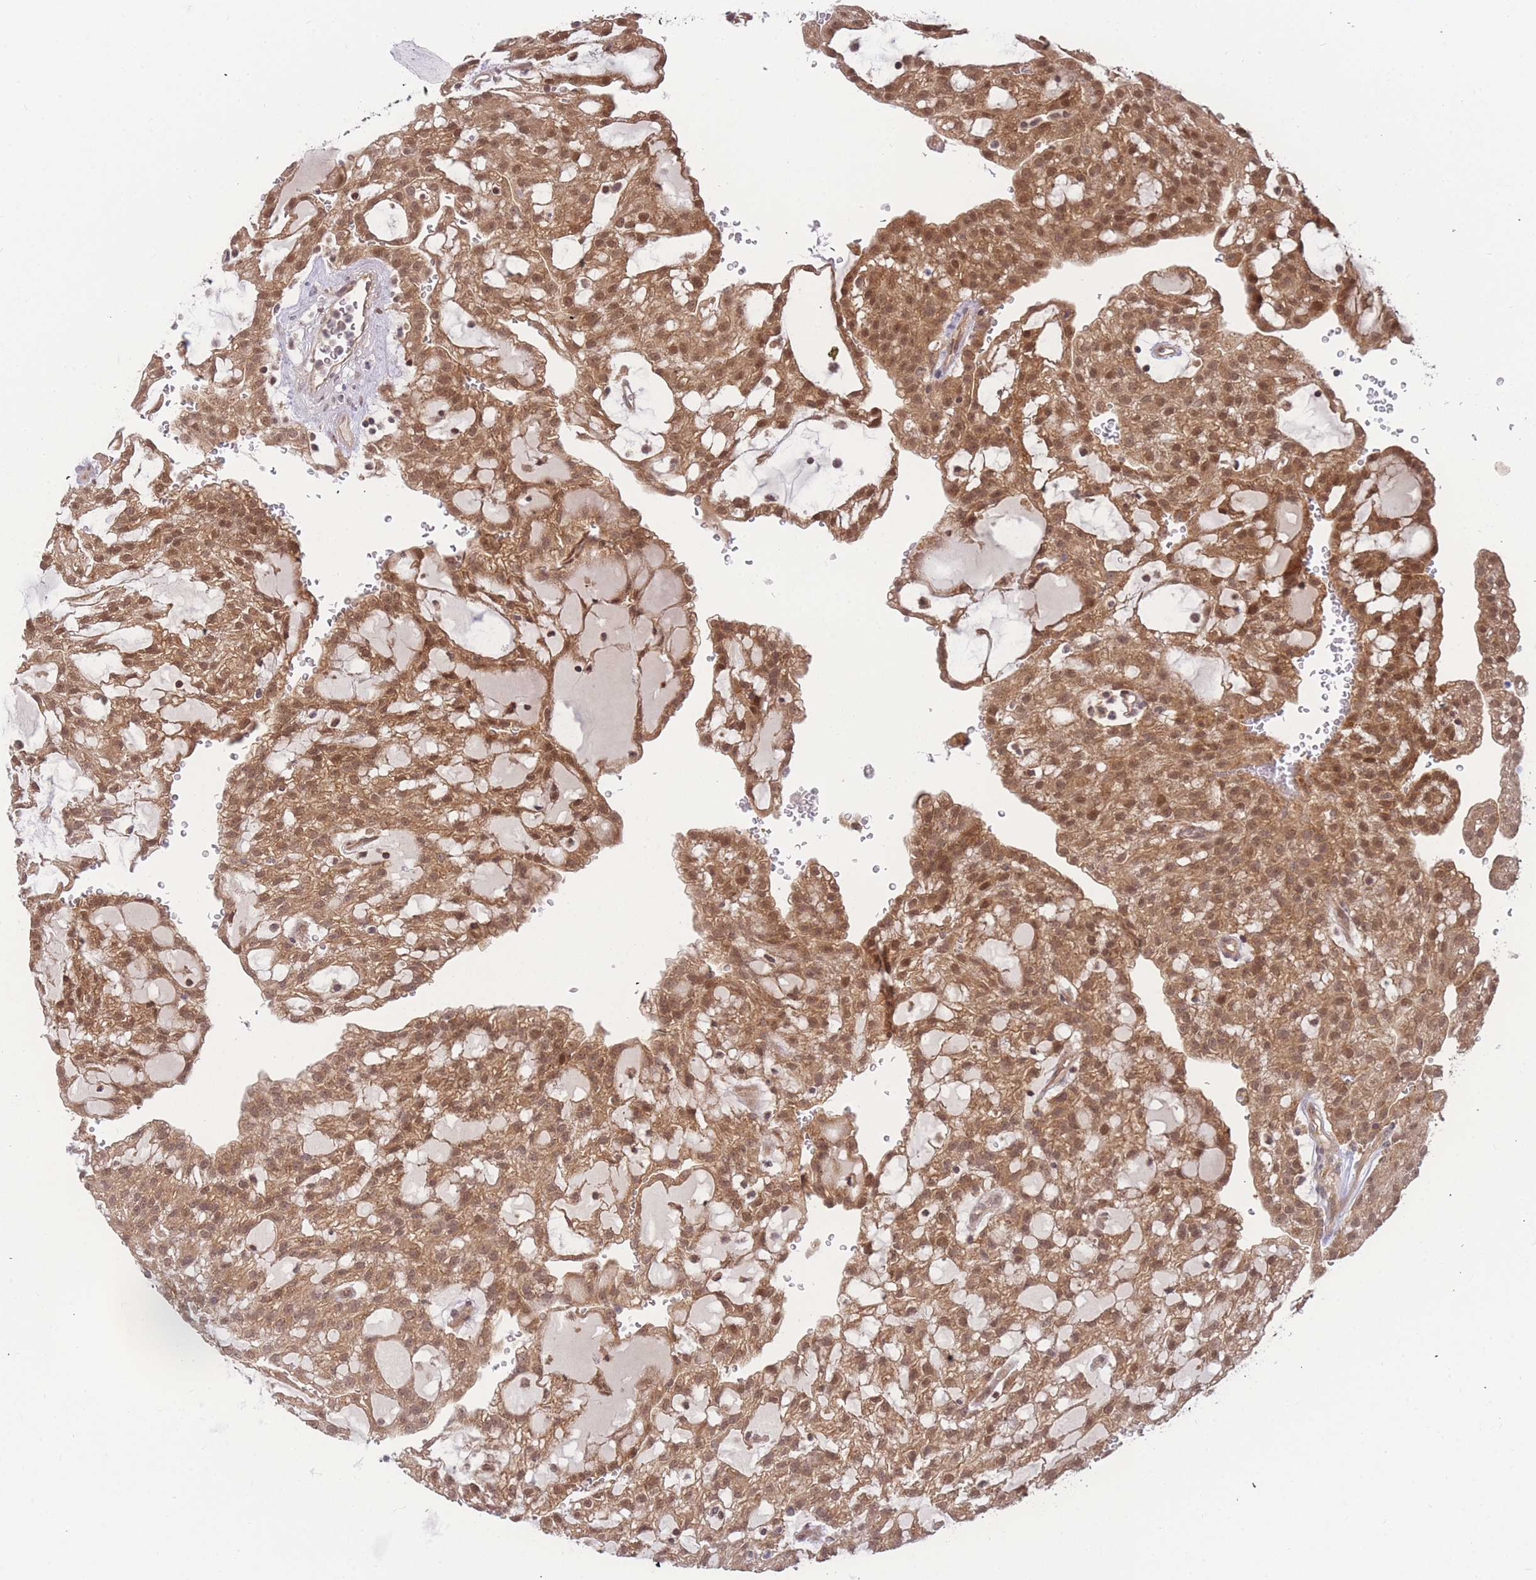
{"staining": {"intensity": "moderate", "quantity": ">75%", "location": "cytoplasmic/membranous,nuclear"}, "tissue": "renal cancer", "cell_type": "Tumor cells", "image_type": "cancer", "snomed": [{"axis": "morphology", "description": "Adenocarcinoma, NOS"}, {"axis": "topography", "description": "Kidney"}], "caption": "Immunohistochemistry of human renal cancer (adenocarcinoma) reveals medium levels of moderate cytoplasmic/membranous and nuclear staining in approximately >75% of tumor cells.", "gene": "KIAA1191", "patient": {"sex": "male", "age": 63}}